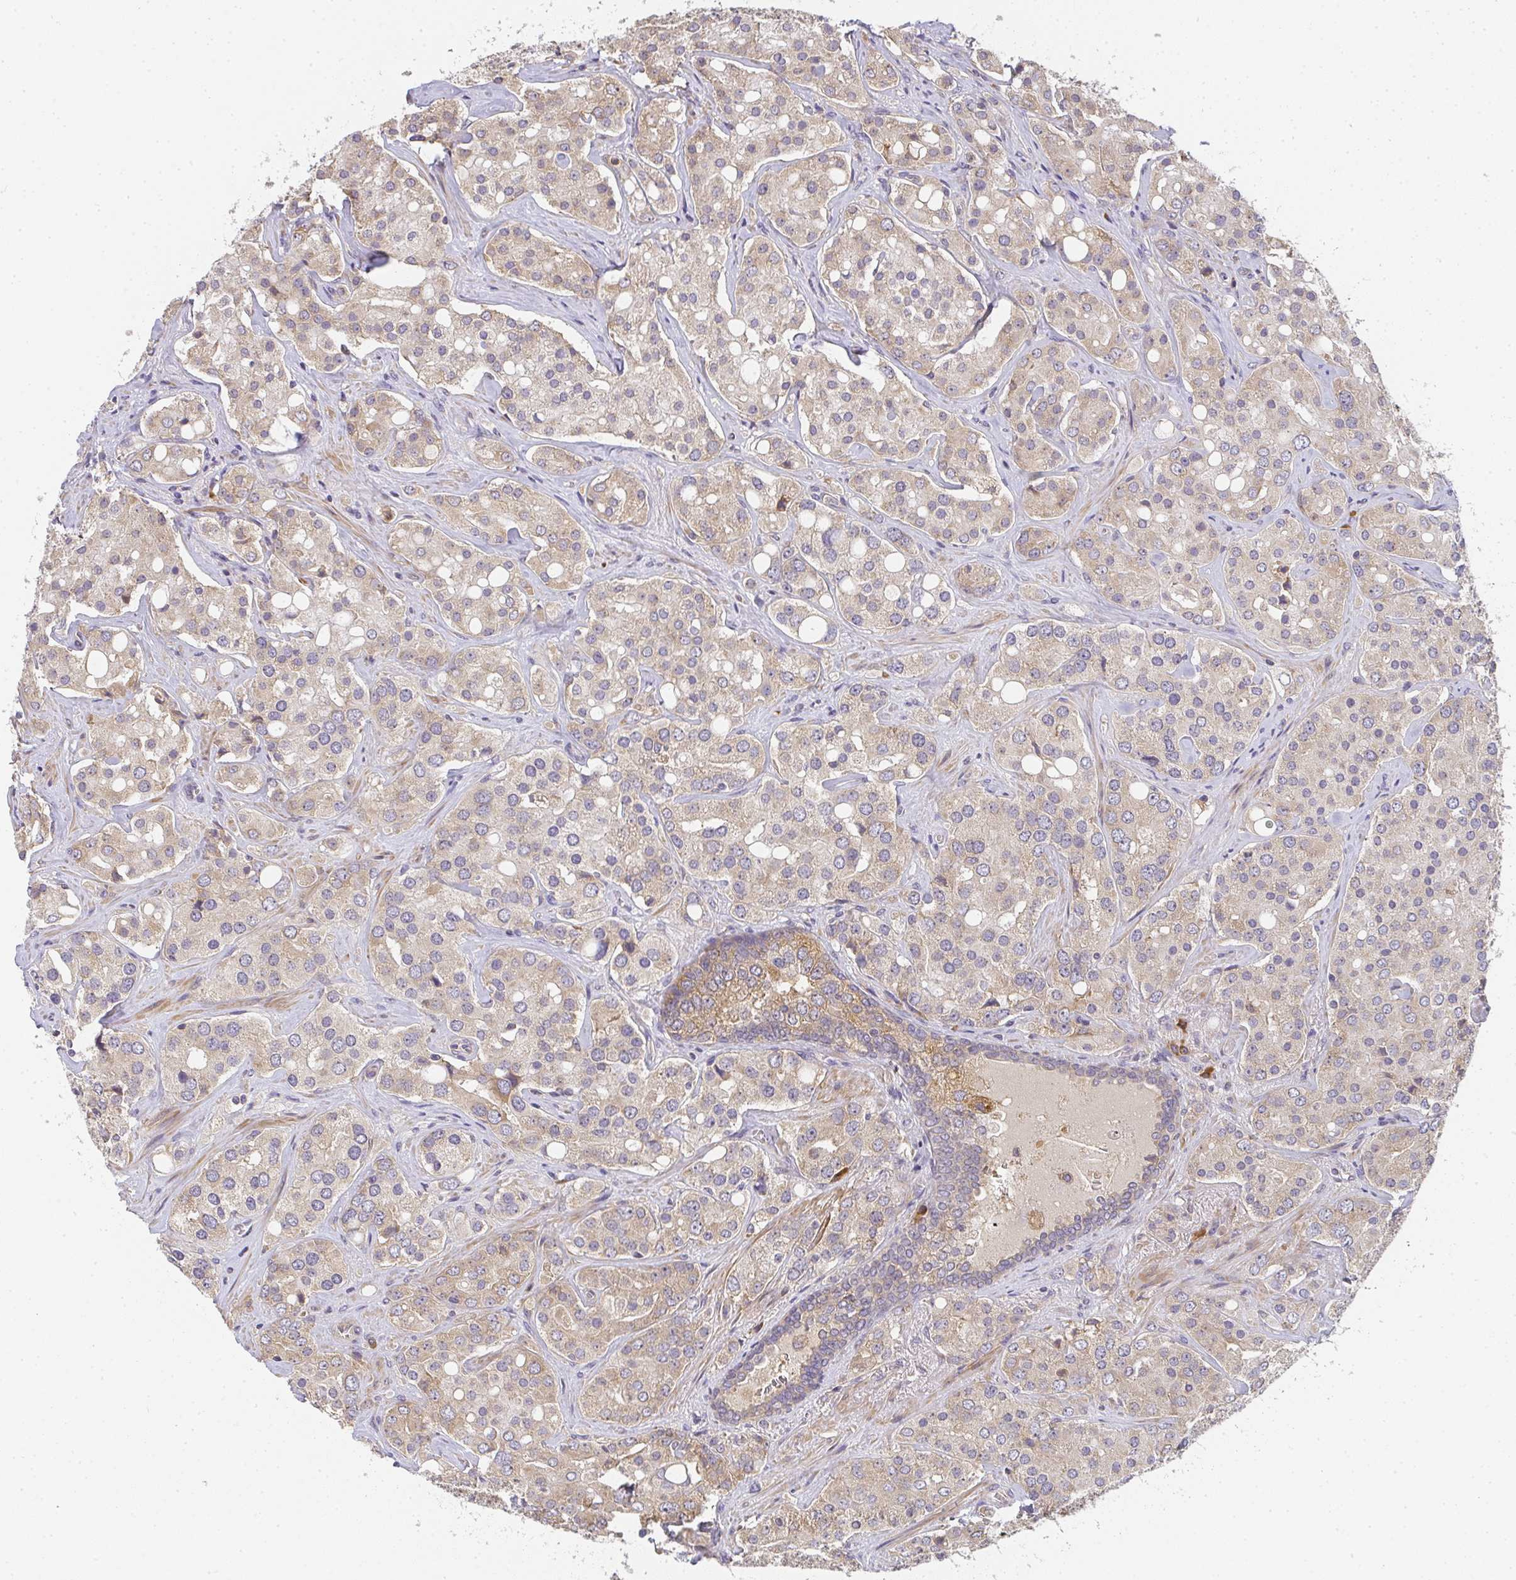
{"staining": {"intensity": "weak", "quantity": ">75%", "location": "cytoplasmic/membranous"}, "tissue": "prostate cancer", "cell_type": "Tumor cells", "image_type": "cancer", "snomed": [{"axis": "morphology", "description": "Adenocarcinoma, High grade"}, {"axis": "topography", "description": "Prostate"}], "caption": "This histopathology image exhibits IHC staining of human adenocarcinoma (high-grade) (prostate), with low weak cytoplasmic/membranous expression in about >75% of tumor cells.", "gene": "SLC35B3", "patient": {"sex": "male", "age": 67}}